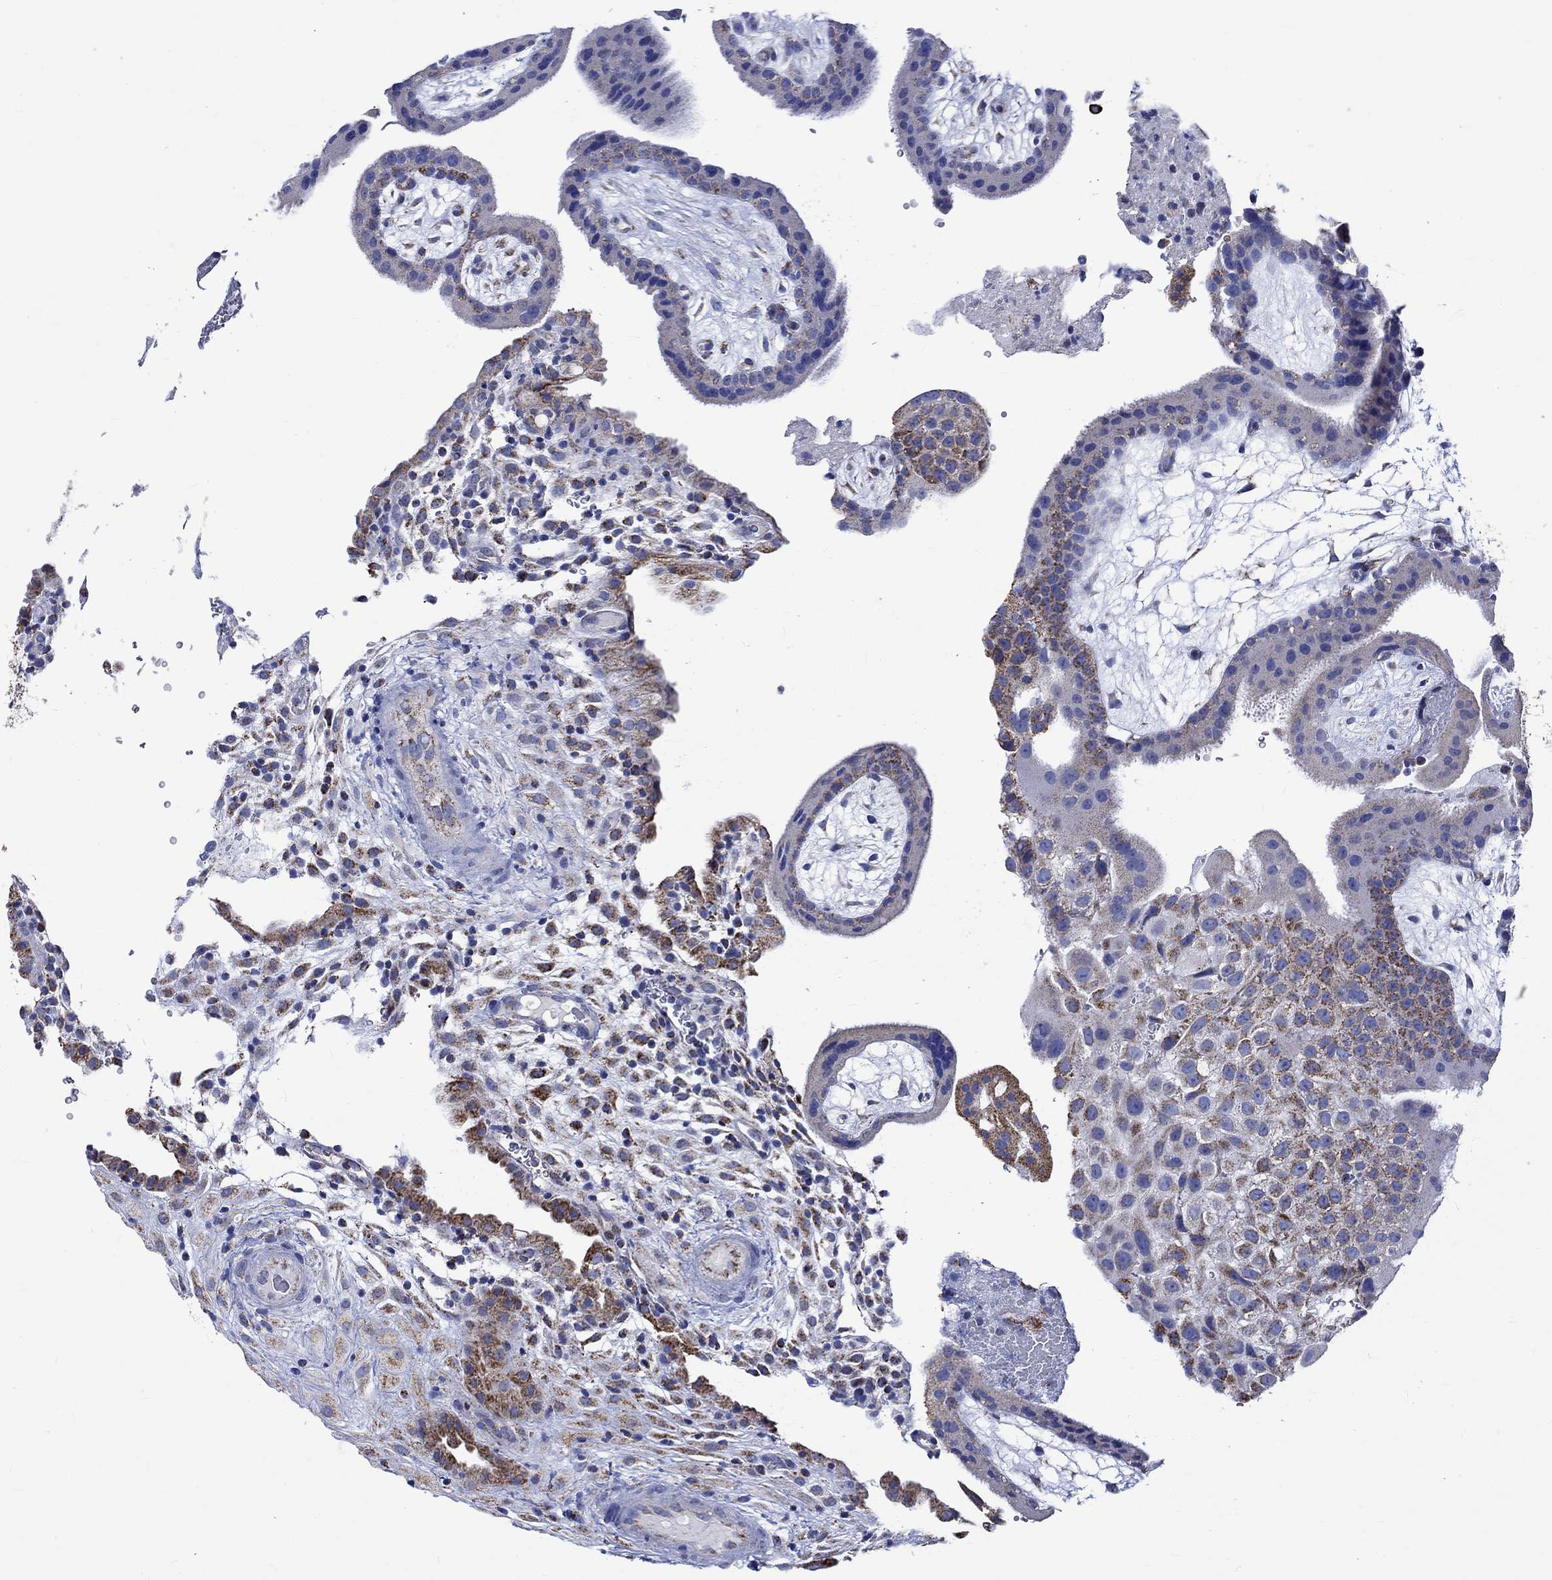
{"staining": {"intensity": "moderate", "quantity": "25%-75%", "location": "cytoplasmic/membranous"}, "tissue": "placenta", "cell_type": "Decidual cells", "image_type": "normal", "snomed": [{"axis": "morphology", "description": "Normal tissue, NOS"}, {"axis": "topography", "description": "Placenta"}], "caption": "There is medium levels of moderate cytoplasmic/membranous positivity in decidual cells of normal placenta, as demonstrated by immunohistochemical staining (brown color).", "gene": "RCE1", "patient": {"sex": "female", "age": 19}}